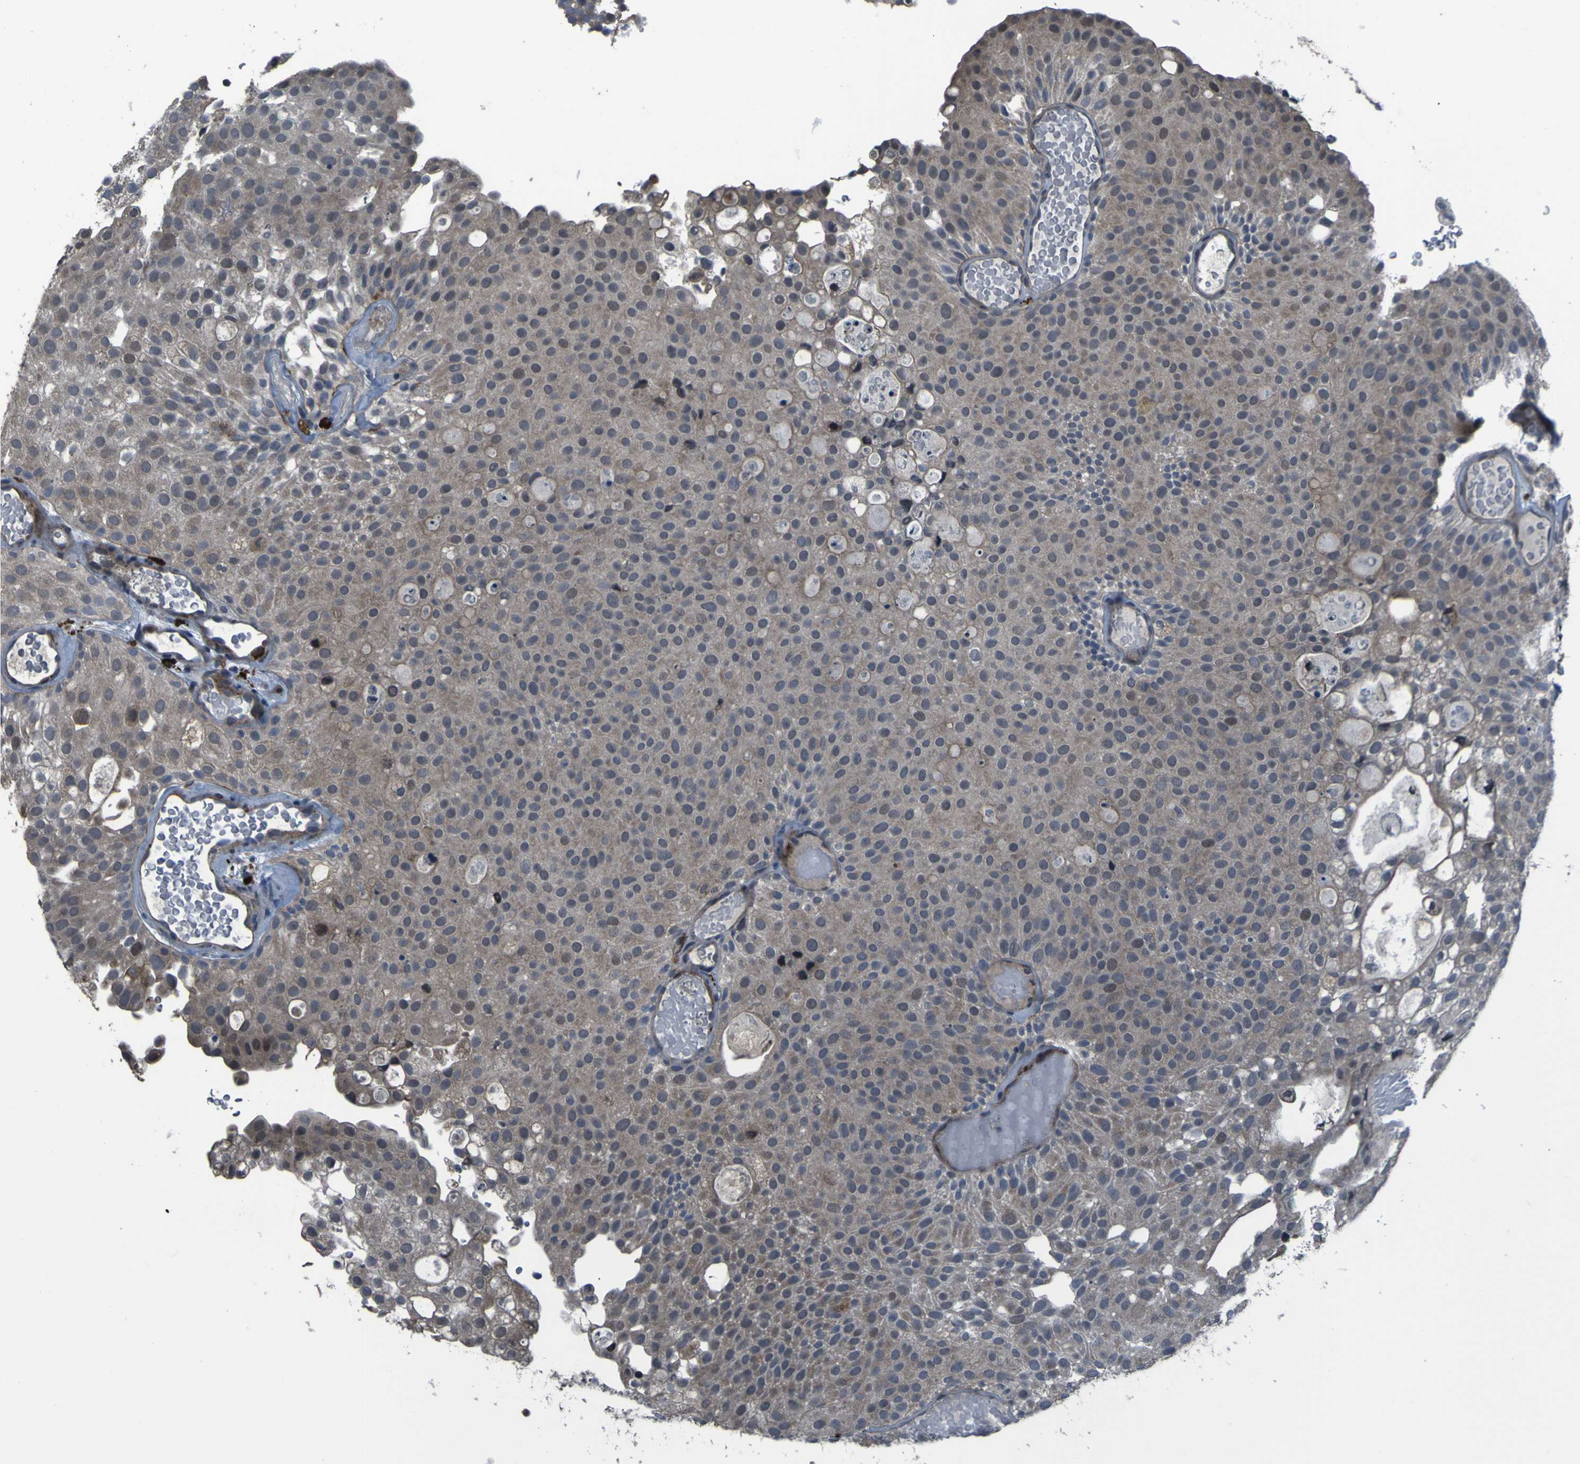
{"staining": {"intensity": "weak", "quantity": ">75%", "location": "cytoplasmic/membranous"}, "tissue": "urothelial cancer", "cell_type": "Tumor cells", "image_type": "cancer", "snomed": [{"axis": "morphology", "description": "Urothelial carcinoma, Low grade"}, {"axis": "topography", "description": "Urinary bladder"}], "caption": "DAB (3,3'-diaminobenzidine) immunohistochemical staining of human urothelial carcinoma (low-grade) exhibits weak cytoplasmic/membranous protein positivity in approximately >75% of tumor cells.", "gene": "OSTM1", "patient": {"sex": "male", "age": 78}}